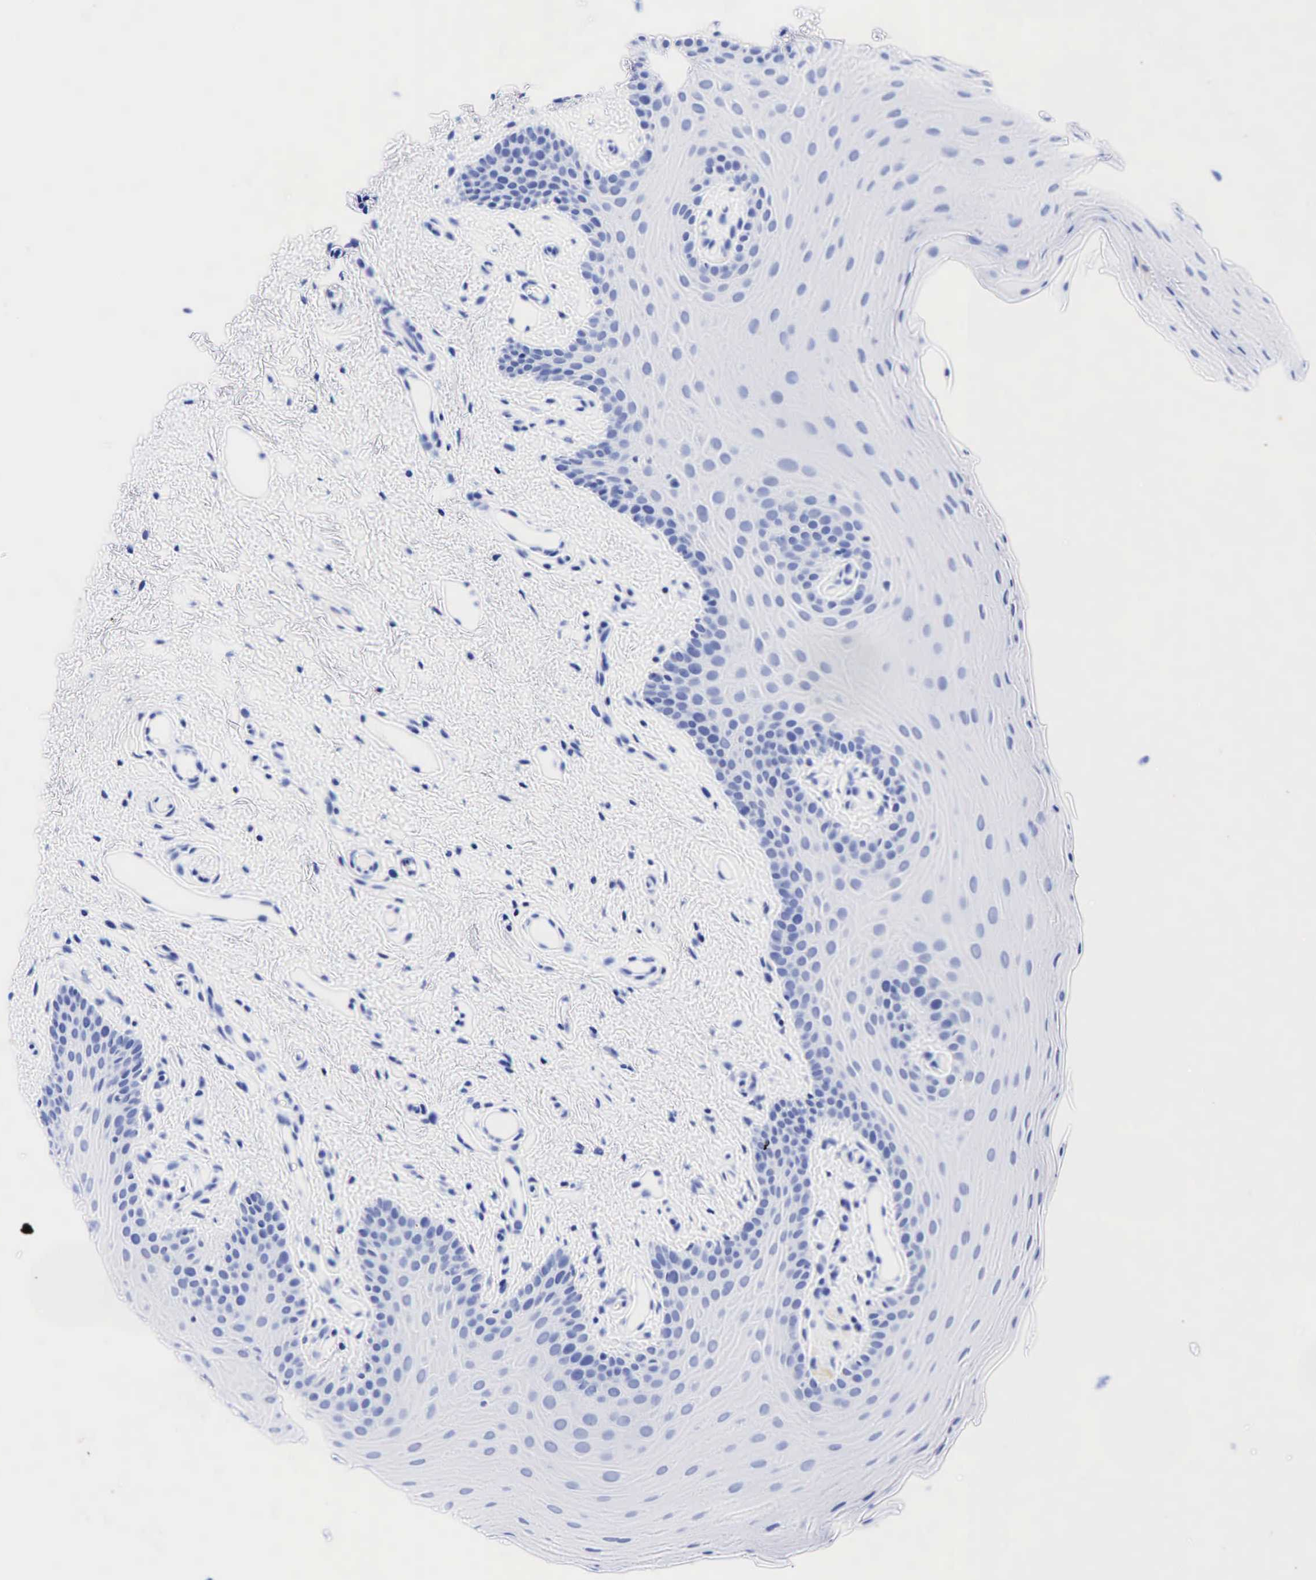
{"staining": {"intensity": "negative", "quantity": "none", "location": "none"}, "tissue": "oral mucosa", "cell_type": "Squamous epithelial cells", "image_type": "normal", "snomed": [{"axis": "morphology", "description": "Normal tissue, NOS"}, {"axis": "topography", "description": "Oral tissue"}], "caption": "Immunohistochemistry (IHC) micrograph of unremarkable oral mucosa: oral mucosa stained with DAB (3,3'-diaminobenzidine) displays no significant protein staining in squamous epithelial cells.", "gene": "CHGA", "patient": {"sex": "male", "age": 14}}